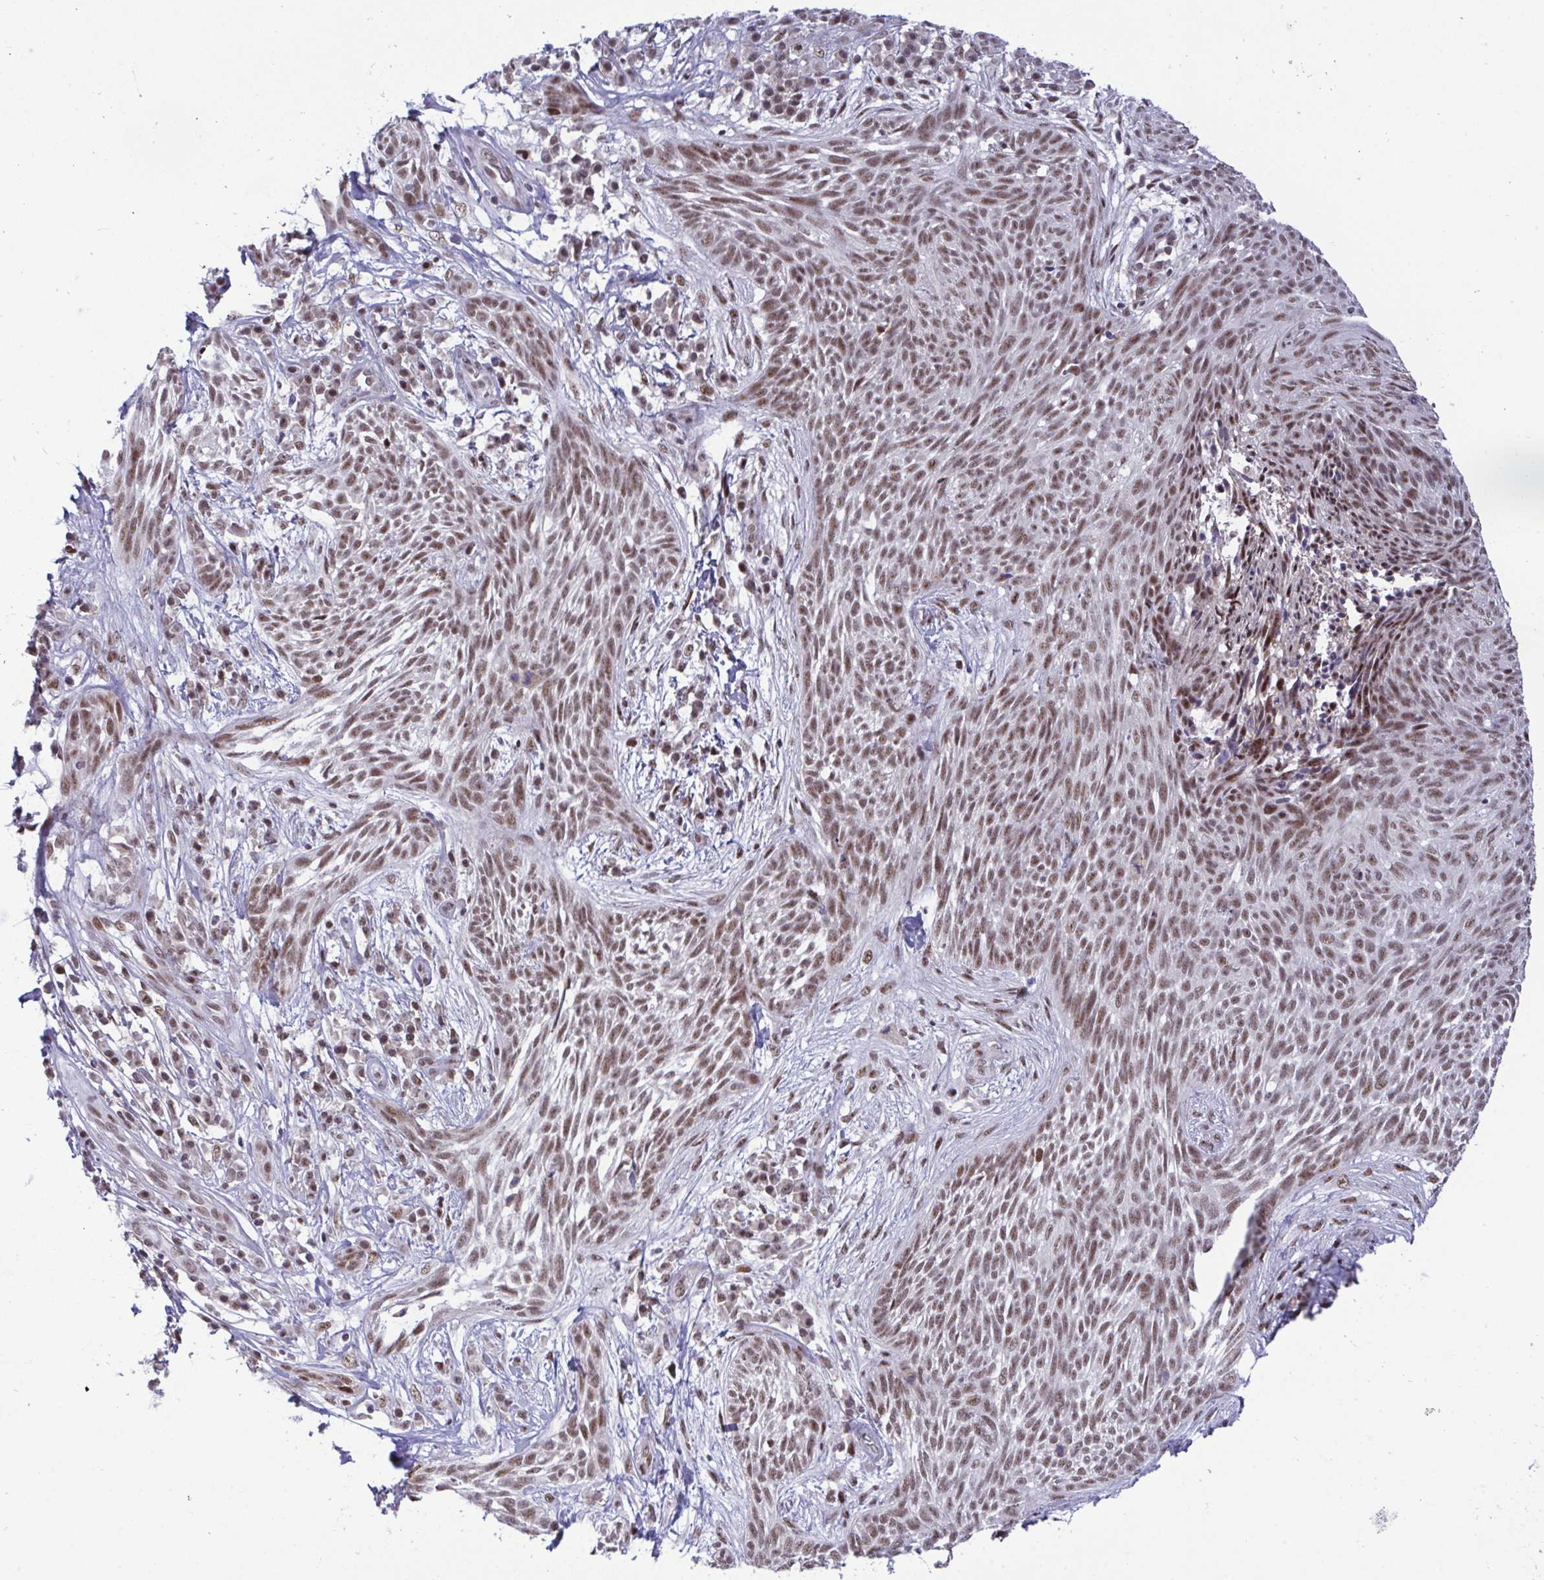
{"staining": {"intensity": "moderate", "quantity": ">75%", "location": "nuclear"}, "tissue": "skin cancer", "cell_type": "Tumor cells", "image_type": "cancer", "snomed": [{"axis": "morphology", "description": "Basal cell carcinoma"}, {"axis": "topography", "description": "Skin"}, {"axis": "topography", "description": "Skin, foot"}], "caption": "Protein expression analysis of basal cell carcinoma (skin) displays moderate nuclear staining in about >75% of tumor cells.", "gene": "WBP11", "patient": {"sex": "female", "age": 86}}